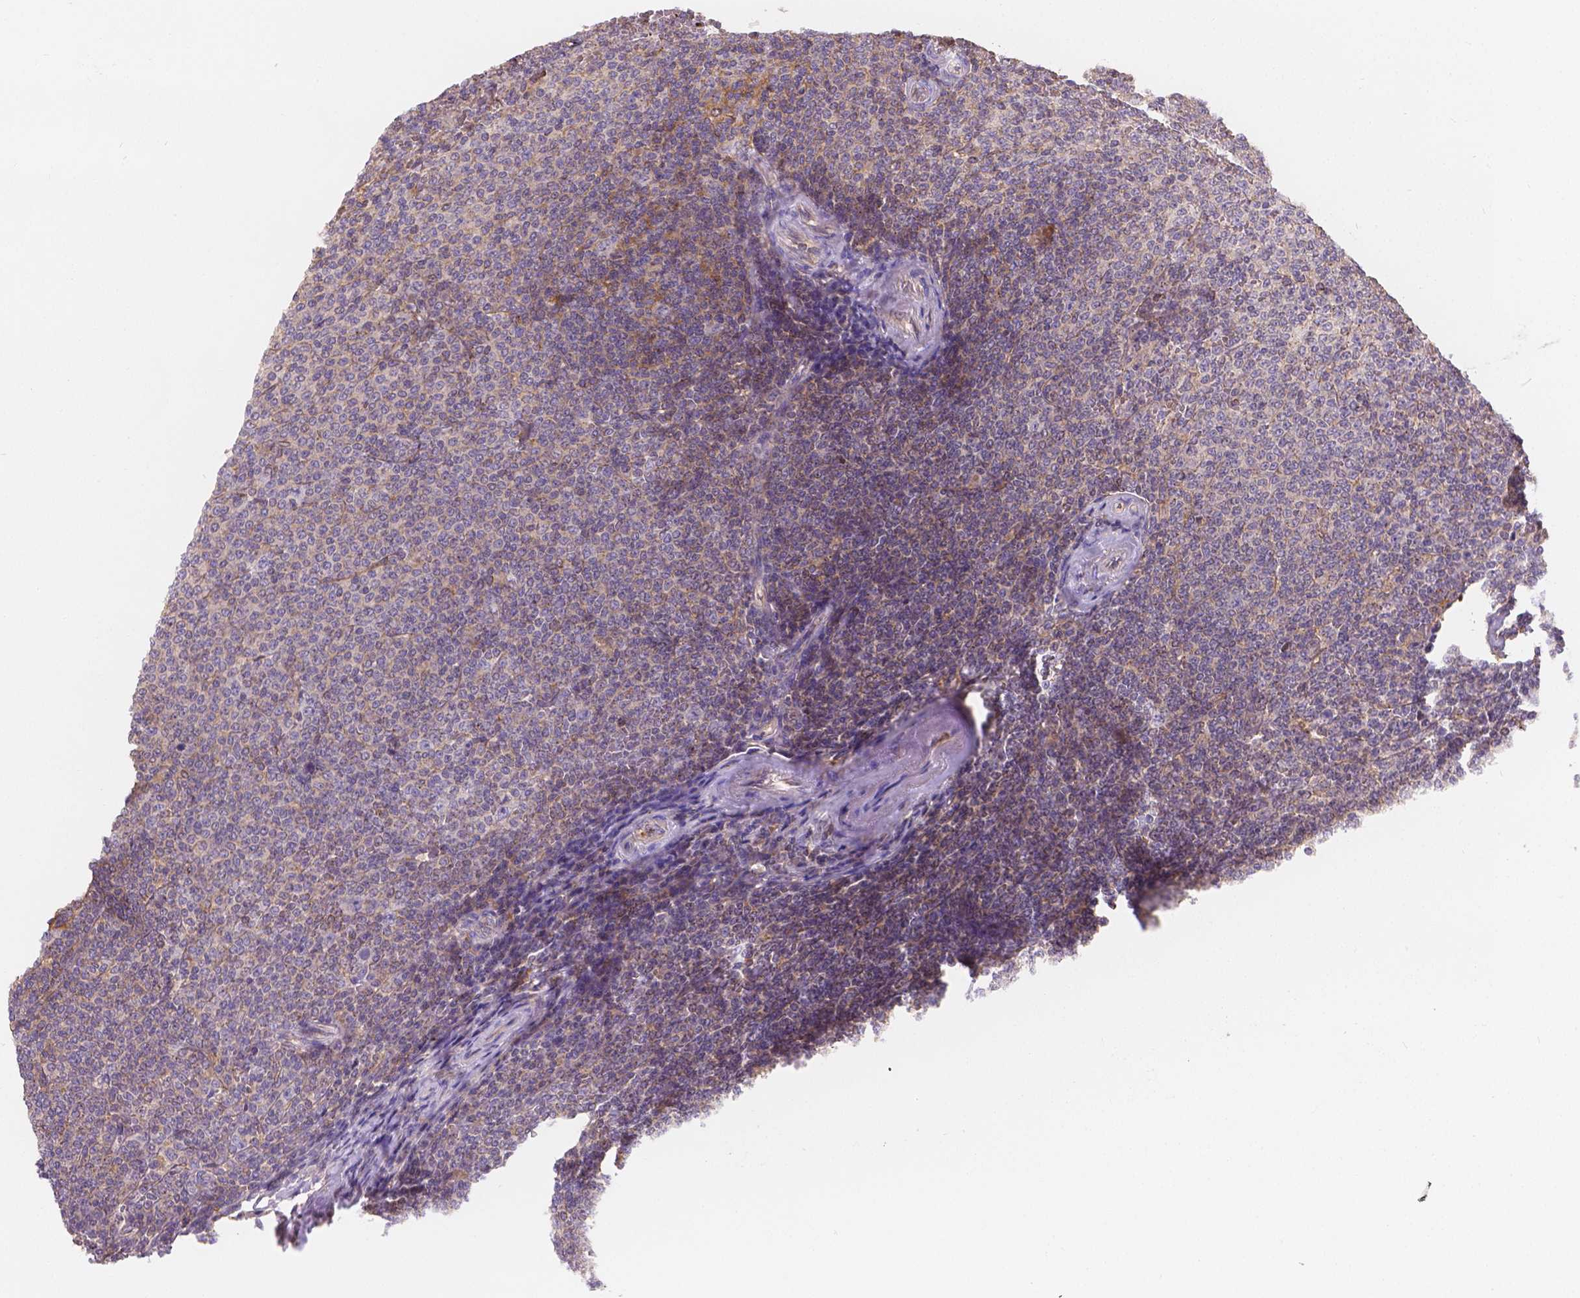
{"staining": {"intensity": "moderate", "quantity": "25%-75%", "location": "cytoplasmic/membranous"}, "tissue": "lymphoma", "cell_type": "Tumor cells", "image_type": "cancer", "snomed": [{"axis": "morphology", "description": "Malignant lymphoma, non-Hodgkin's type, Low grade"}, {"axis": "topography", "description": "Spleen"}], "caption": "Immunohistochemical staining of malignant lymphoma, non-Hodgkin's type (low-grade) displays medium levels of moderate cytoplasmic/membranous protein positivity in approximately 25%-75% of tumor cells. Using DAB (3,3'-diaminobenzidine) (brown) and hematoxylin (blue) stains, captured at high magnification using brightfield microscopy.", "gene": "CDK10", "patient": {"sex": "female", "age": 77}}